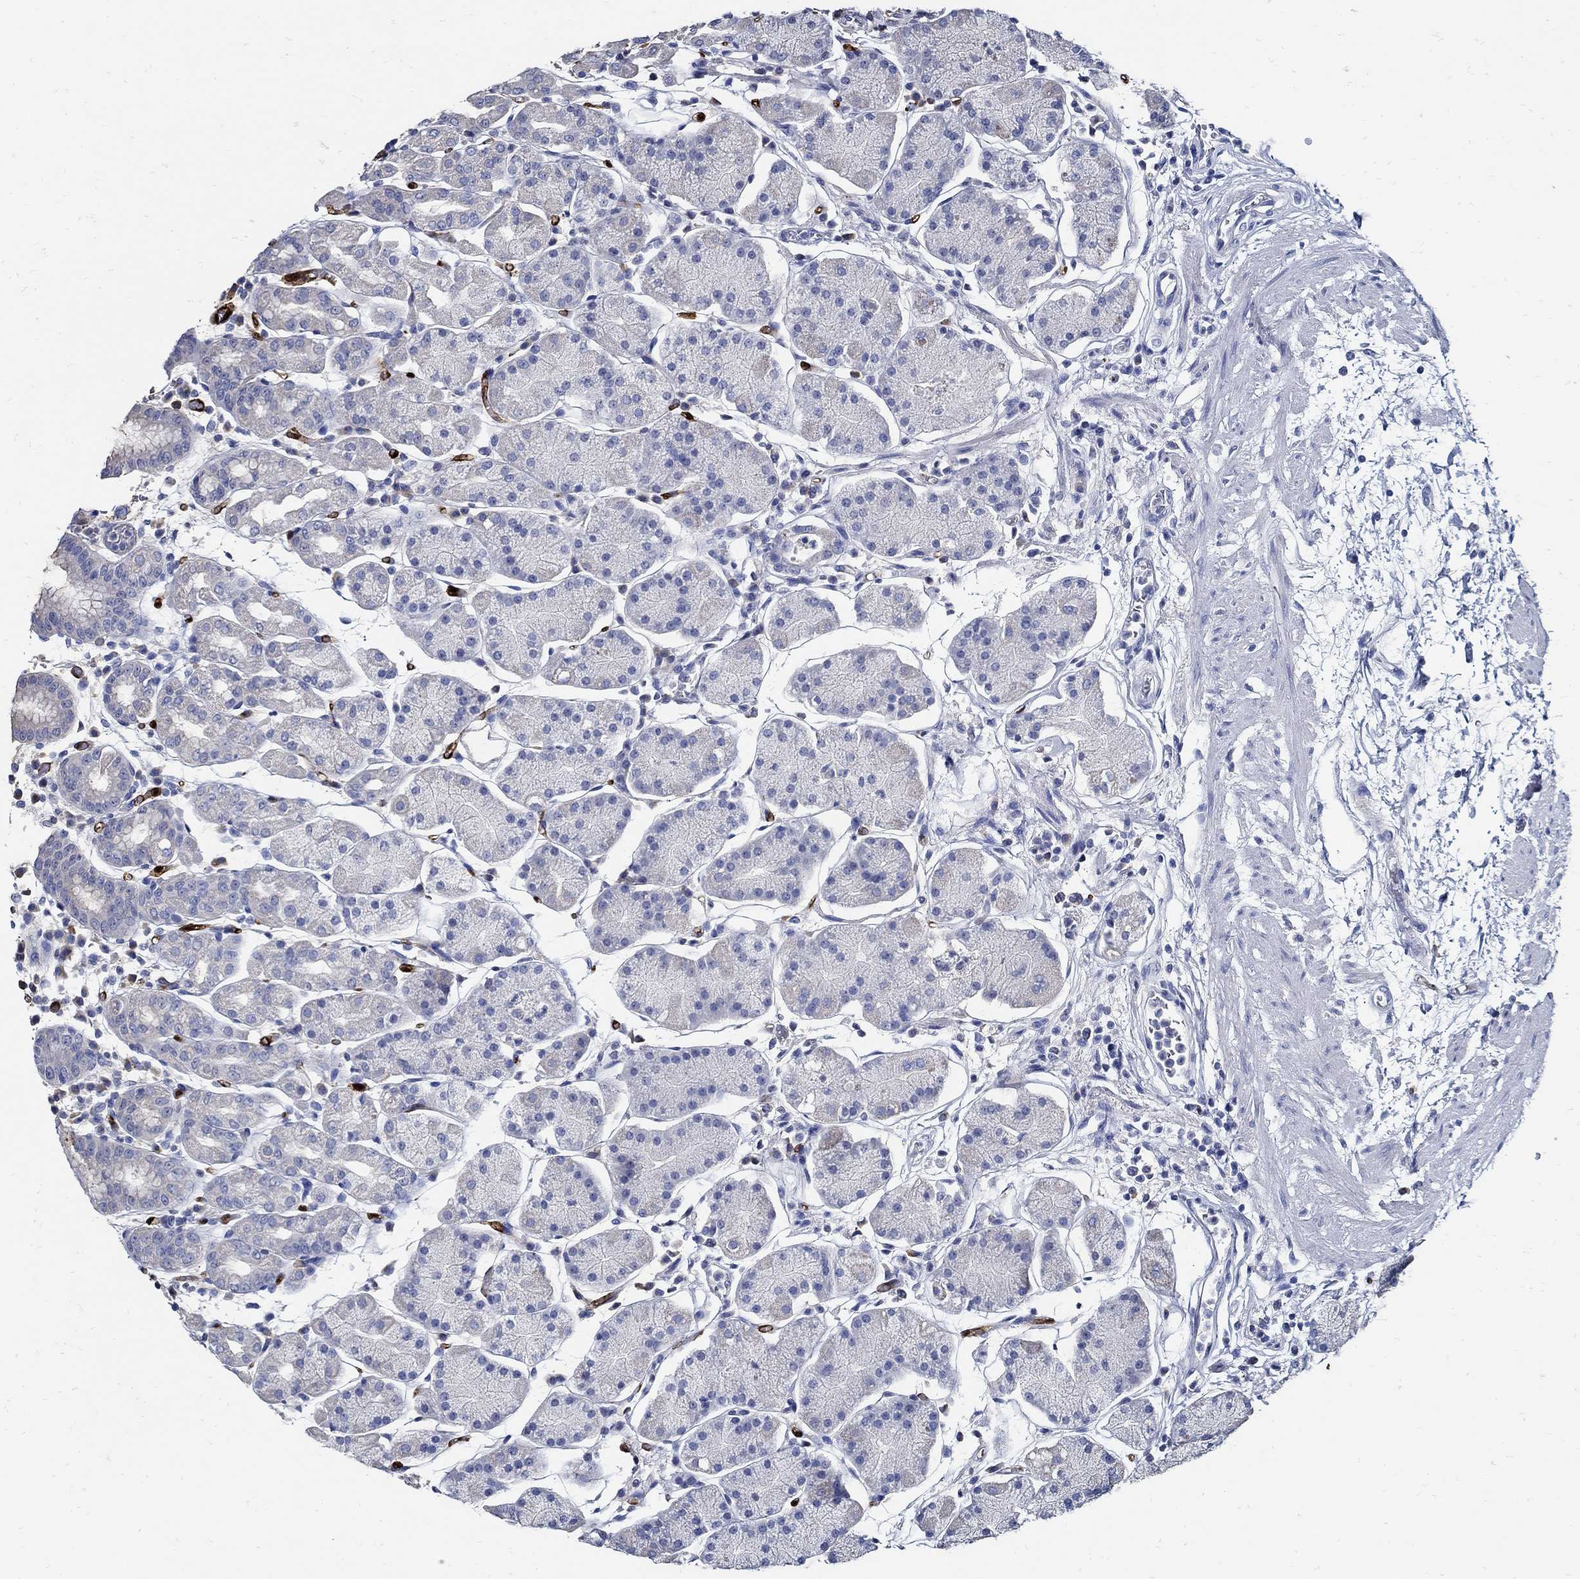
{"staining": {"intensity": "weak", "quantity": "<25%", "location": "cytoplasmic/membranous"}, "tissue": "stomach", "cell_type": "Glandular cells", "image_type": "normal", "snomed": [{"axis": "morphology", "description": "Normal tissue, NOS"}, {"axis": "topography", "description": "Stomach"}], "caption": "The image exhibits no staining of glandular cells in normal stomach. (DAB (3,3'-diaminobenzidine) immunohistochemistry (IHC) visualized using brightfield microscopy, high magnification).", "gene": "PRX", "patient": {"sex": "male", "age": 54}}